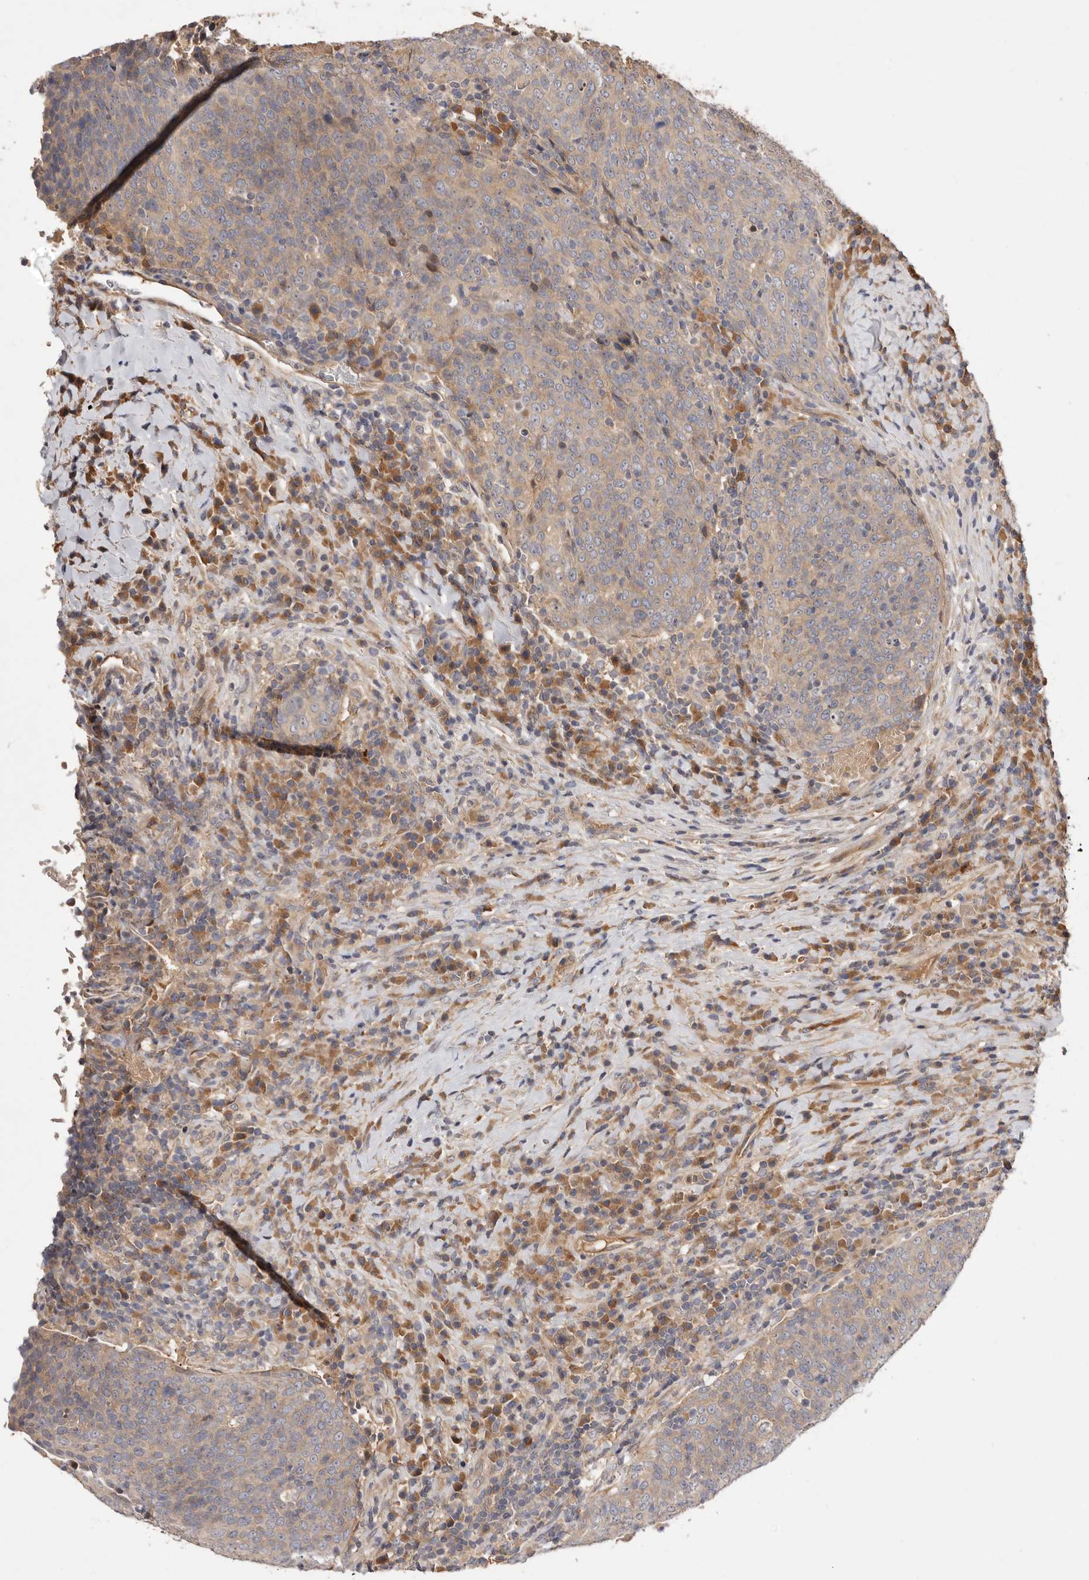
{"staining": {"intensity": "weak", "quantity": "25%-75%", "location": "cytoplasmic/membranous"}, "tissue": "head and neck cancer", "cell_type": "Tumor cells", "image_type": "cancer", "snomed": [{"axis": "morphology", "description": "Squamous cell carcinoma, NOS"}, {"axis": "morphology", "description": "Squamous cell carcinoma, metastatic, NOS"}, {"axis": "topography", "description": "Lymph node"}, {"axis": "topography", "description": "Head-Neck"}], "caption": "The photomicrograph shows staining of head and neck cancer, revealing weak cytoplasmic/membranous protein staining (brown color) within tumor cells.", "gene": "DOP1A", "patient": {"sex": "male", "age": 62}}